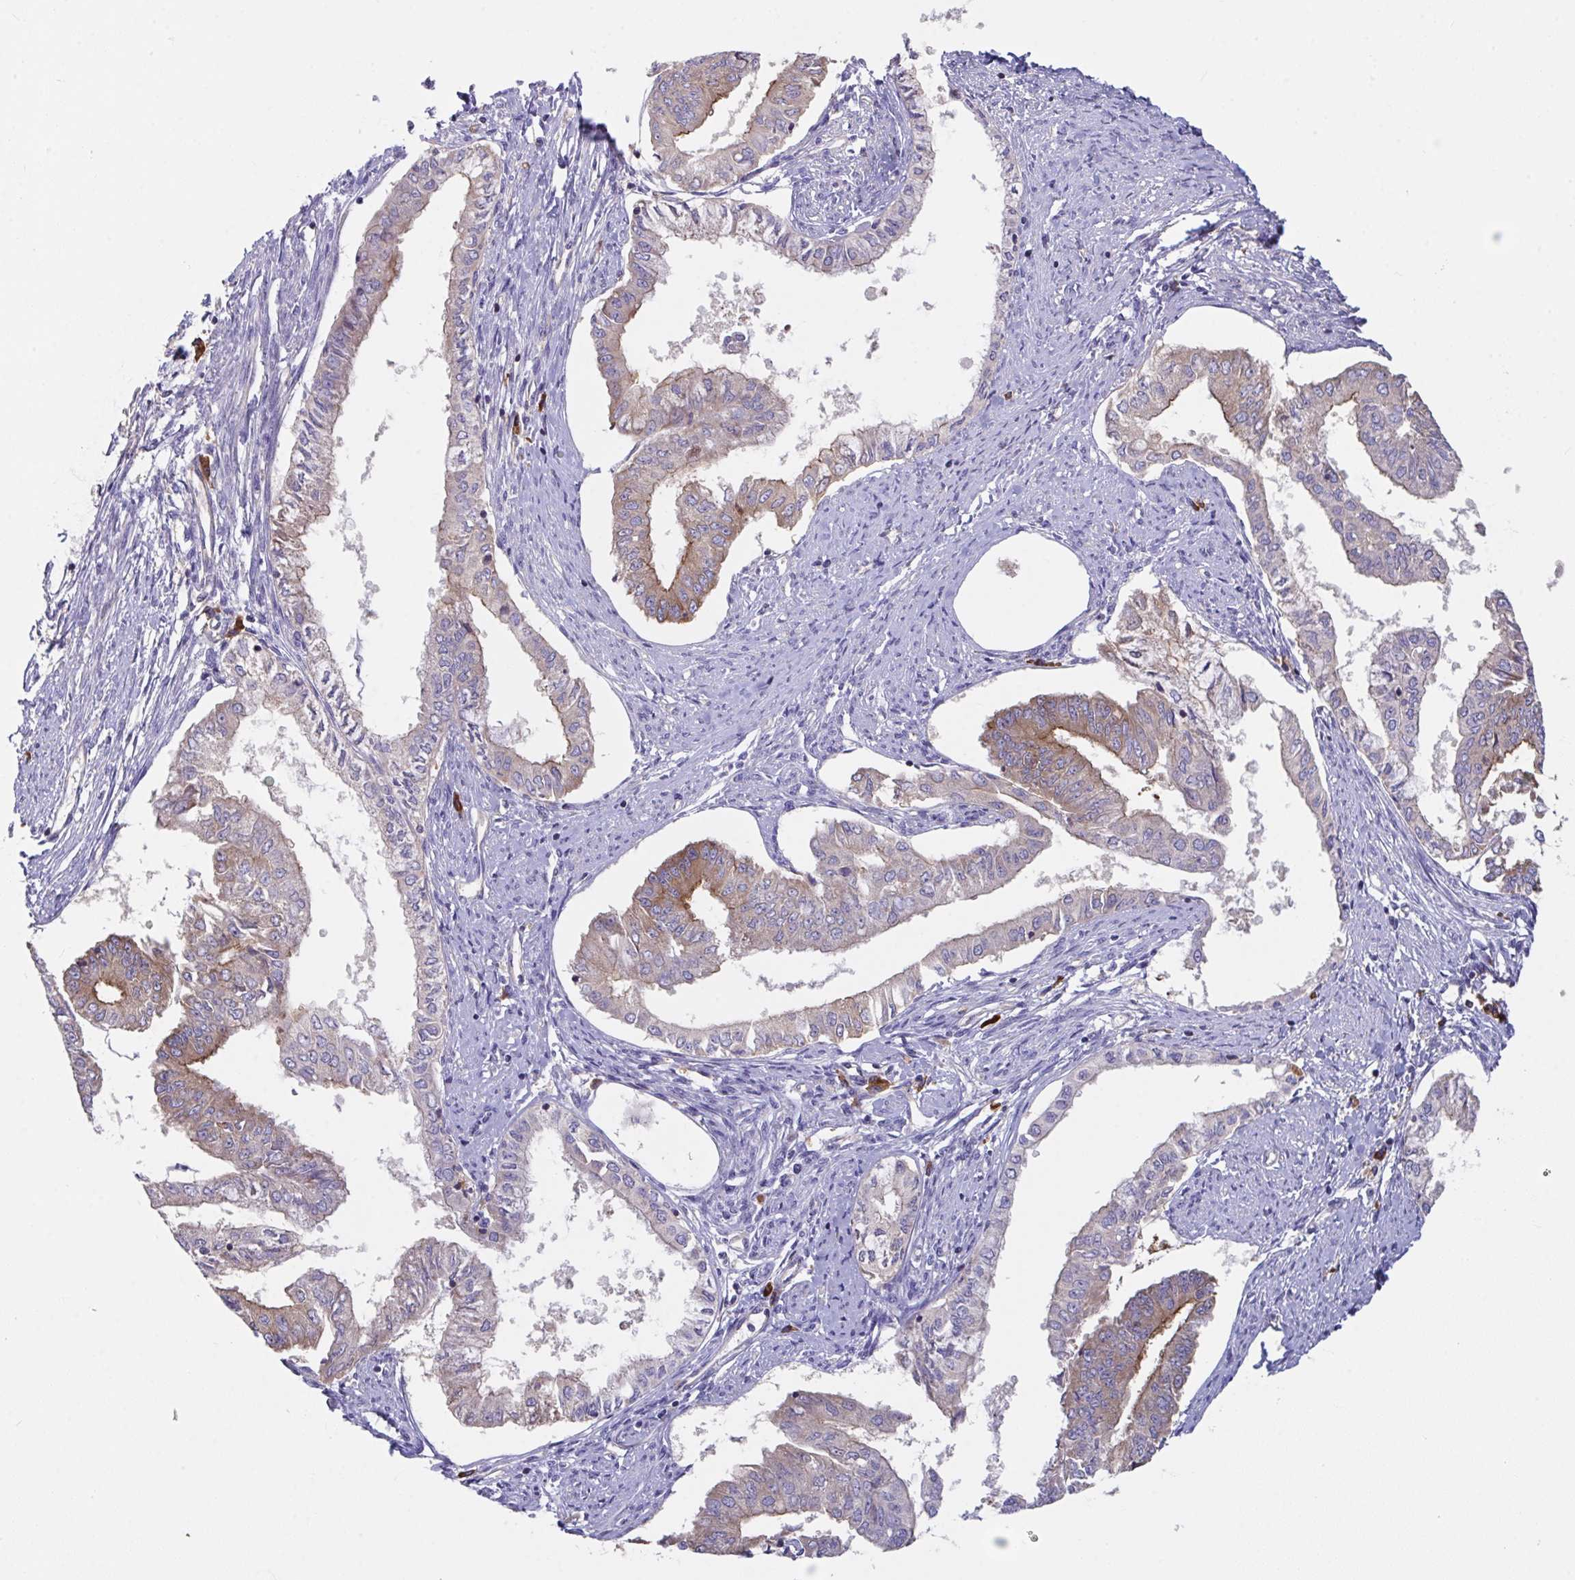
{"staining": {"intensity": "moderate", "quantity": "25%-75%", "location": "cytoplasmic/membranous"}, "tissue": "endometrial cancer", "cell_type": "Tumor cells", "image_type": "cancer", "snomed": [{"axis": "morphology", "description": "Adenocarcinoma, NOS"}, {"axis": "topography", "description": "Endometrium"}], "caption": "Endometrial cancer (adenocarcinoma) stained with a brown dye displays moderate cytoplasmic/membranous positive expression in approximately 25%-75% of tumor cells.", "gene": "YARS2", "patient": {"sex": "female", "age": 76}}